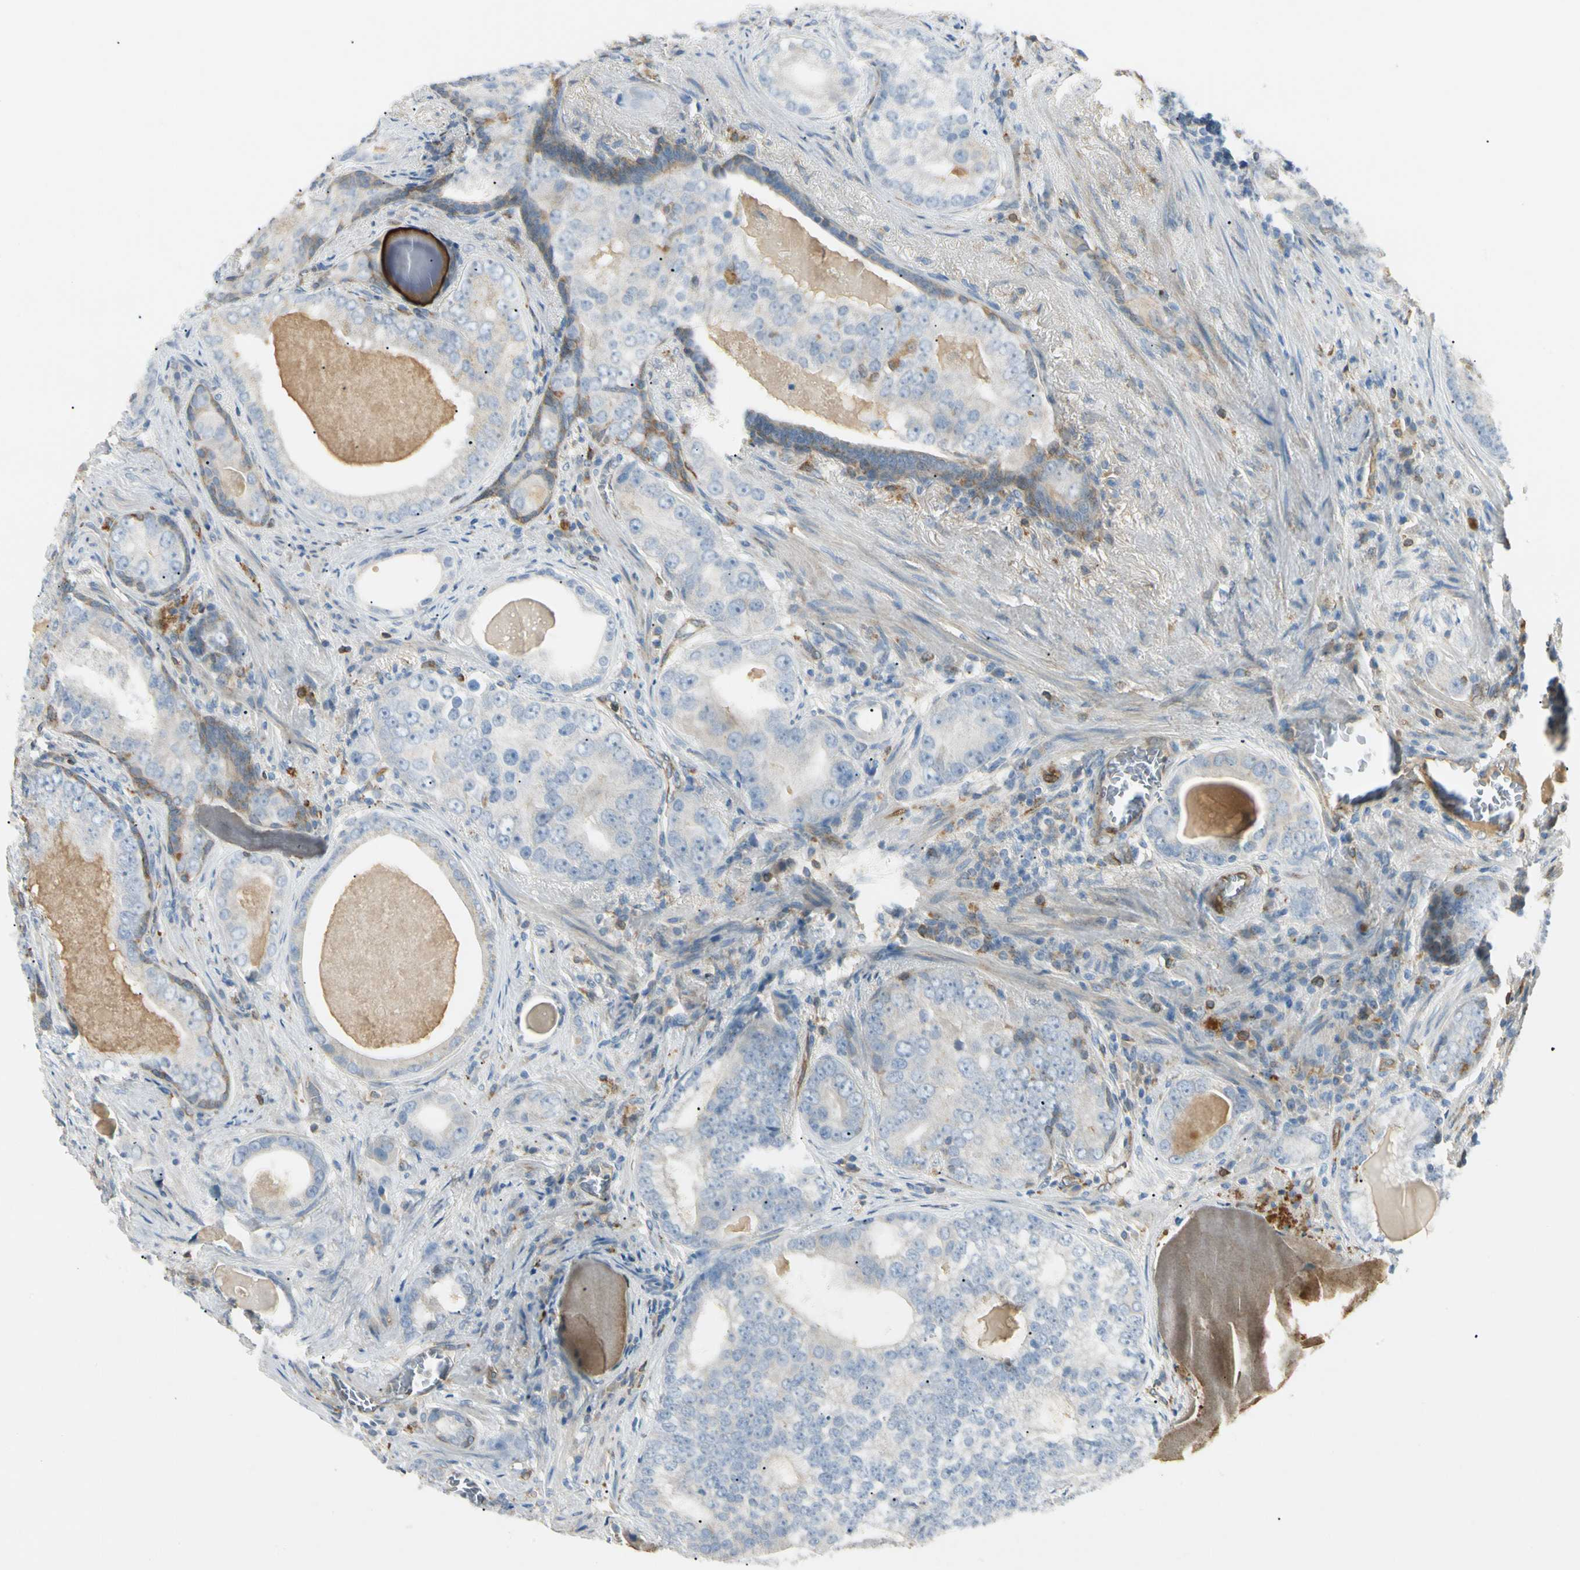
{"staining": {"intensity": "negative", "quantity": "none", "location": "none"}, "tissue": "prostate cancer", "cell_type": "Tumor cells", "image_type": "cancer", "snomed": [{"axis": "morphology", "description": "Adenocarcinoma, High grade"}, {"axis": "topography", "description": "Prostate"}], "caption": "Tumor cells are negative for brown protein staining in prostate high-grade adenocarcinoma. Nuclei are stained in blue.", "gene": "LPCAT2", "patient": {"sex": "male", "age": 66}}